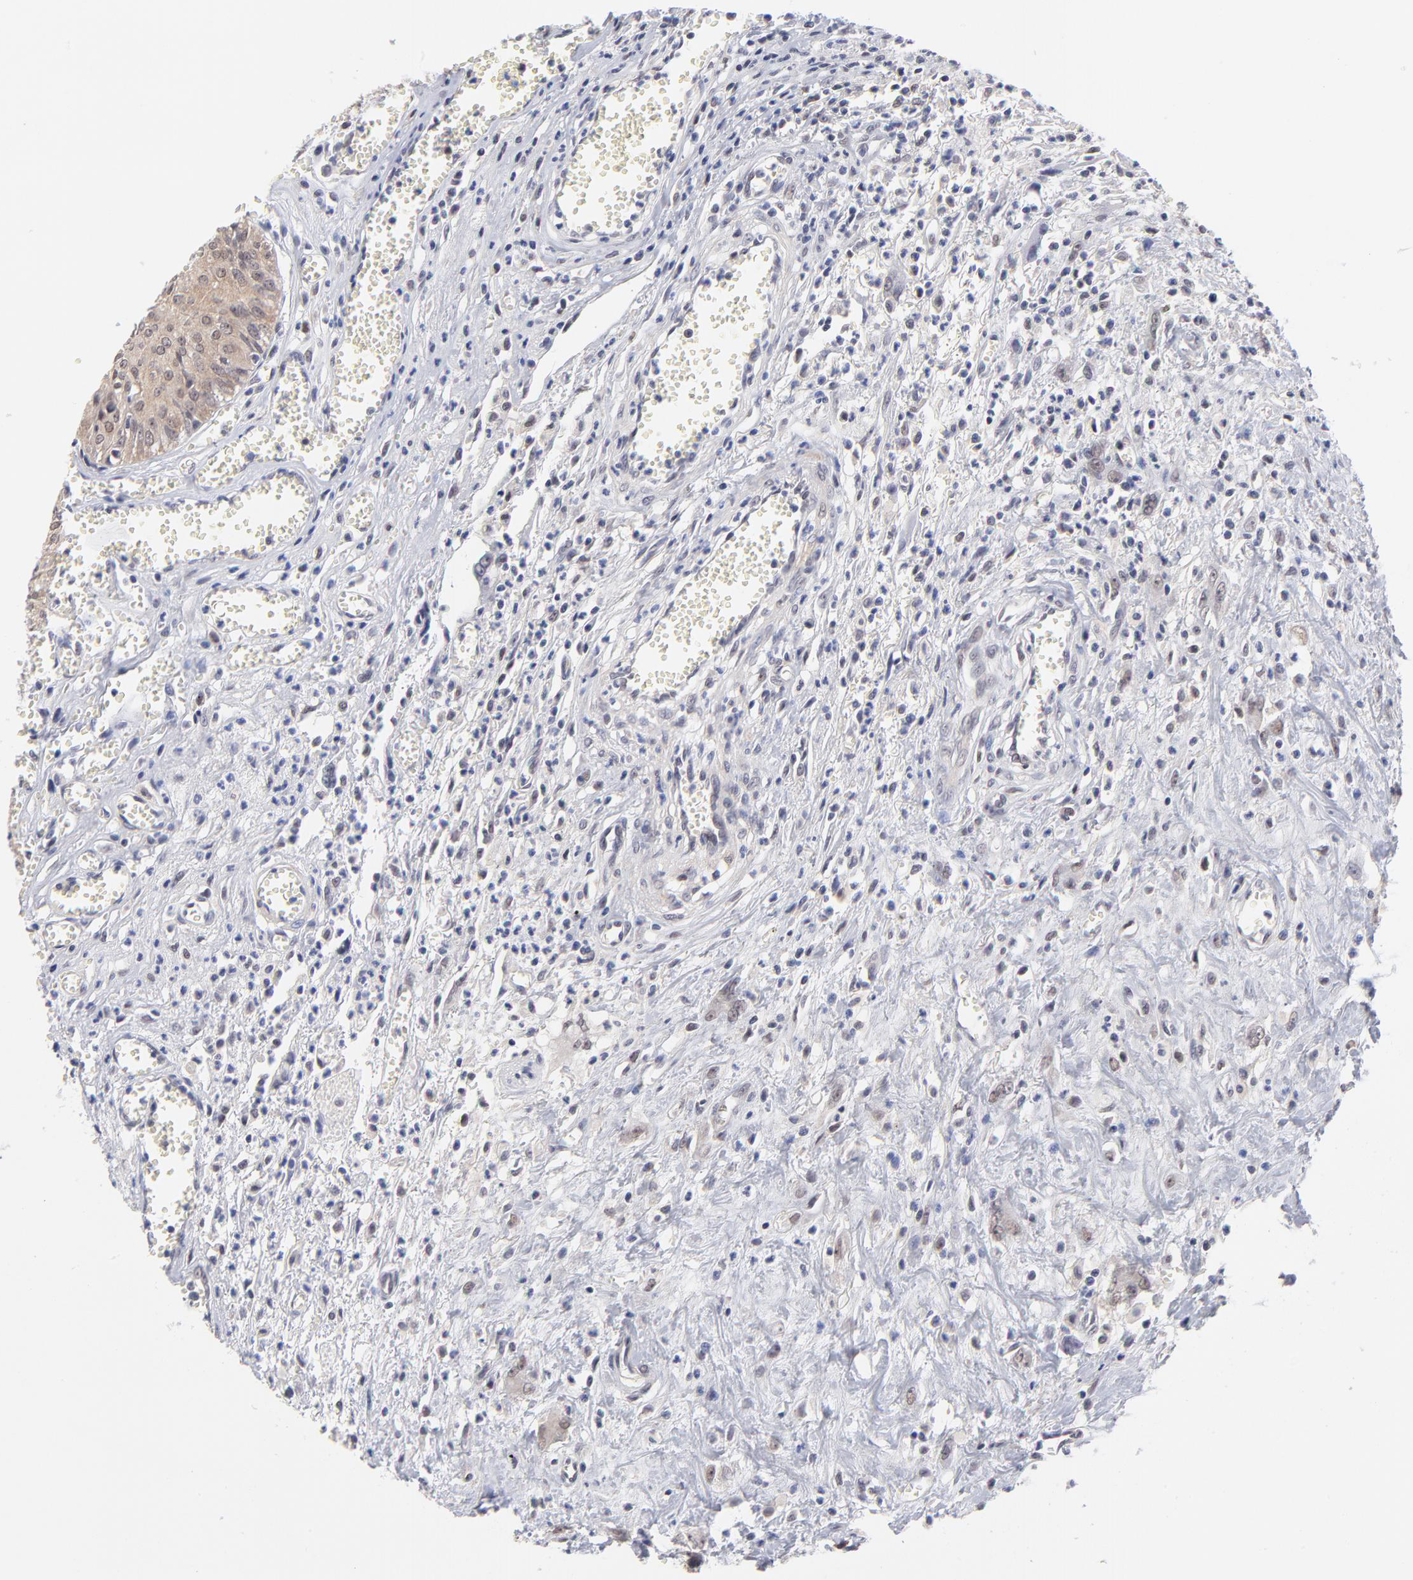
{"staining": {"intensity": "weak", "quantity": ">75%", "location": "cytoplasmic/membranous"}, "tissue": "urothelial cancer", "cell_type": "Tumor cells", "image_type": "cancer", "snomed": [{"axis": "morphology", "description": "Urothelial carcinoma, High grade"}, {"axis": "topography", "description": "Urinary bladder"}], "caption": "Protein expression analysis of human urothelial cancer reveals weak cytoplasmic/membranous staining in approximately >75% of tumor cells.", "gene": "UBE2E3", "patient": {"sex": "male", "age": 66}}